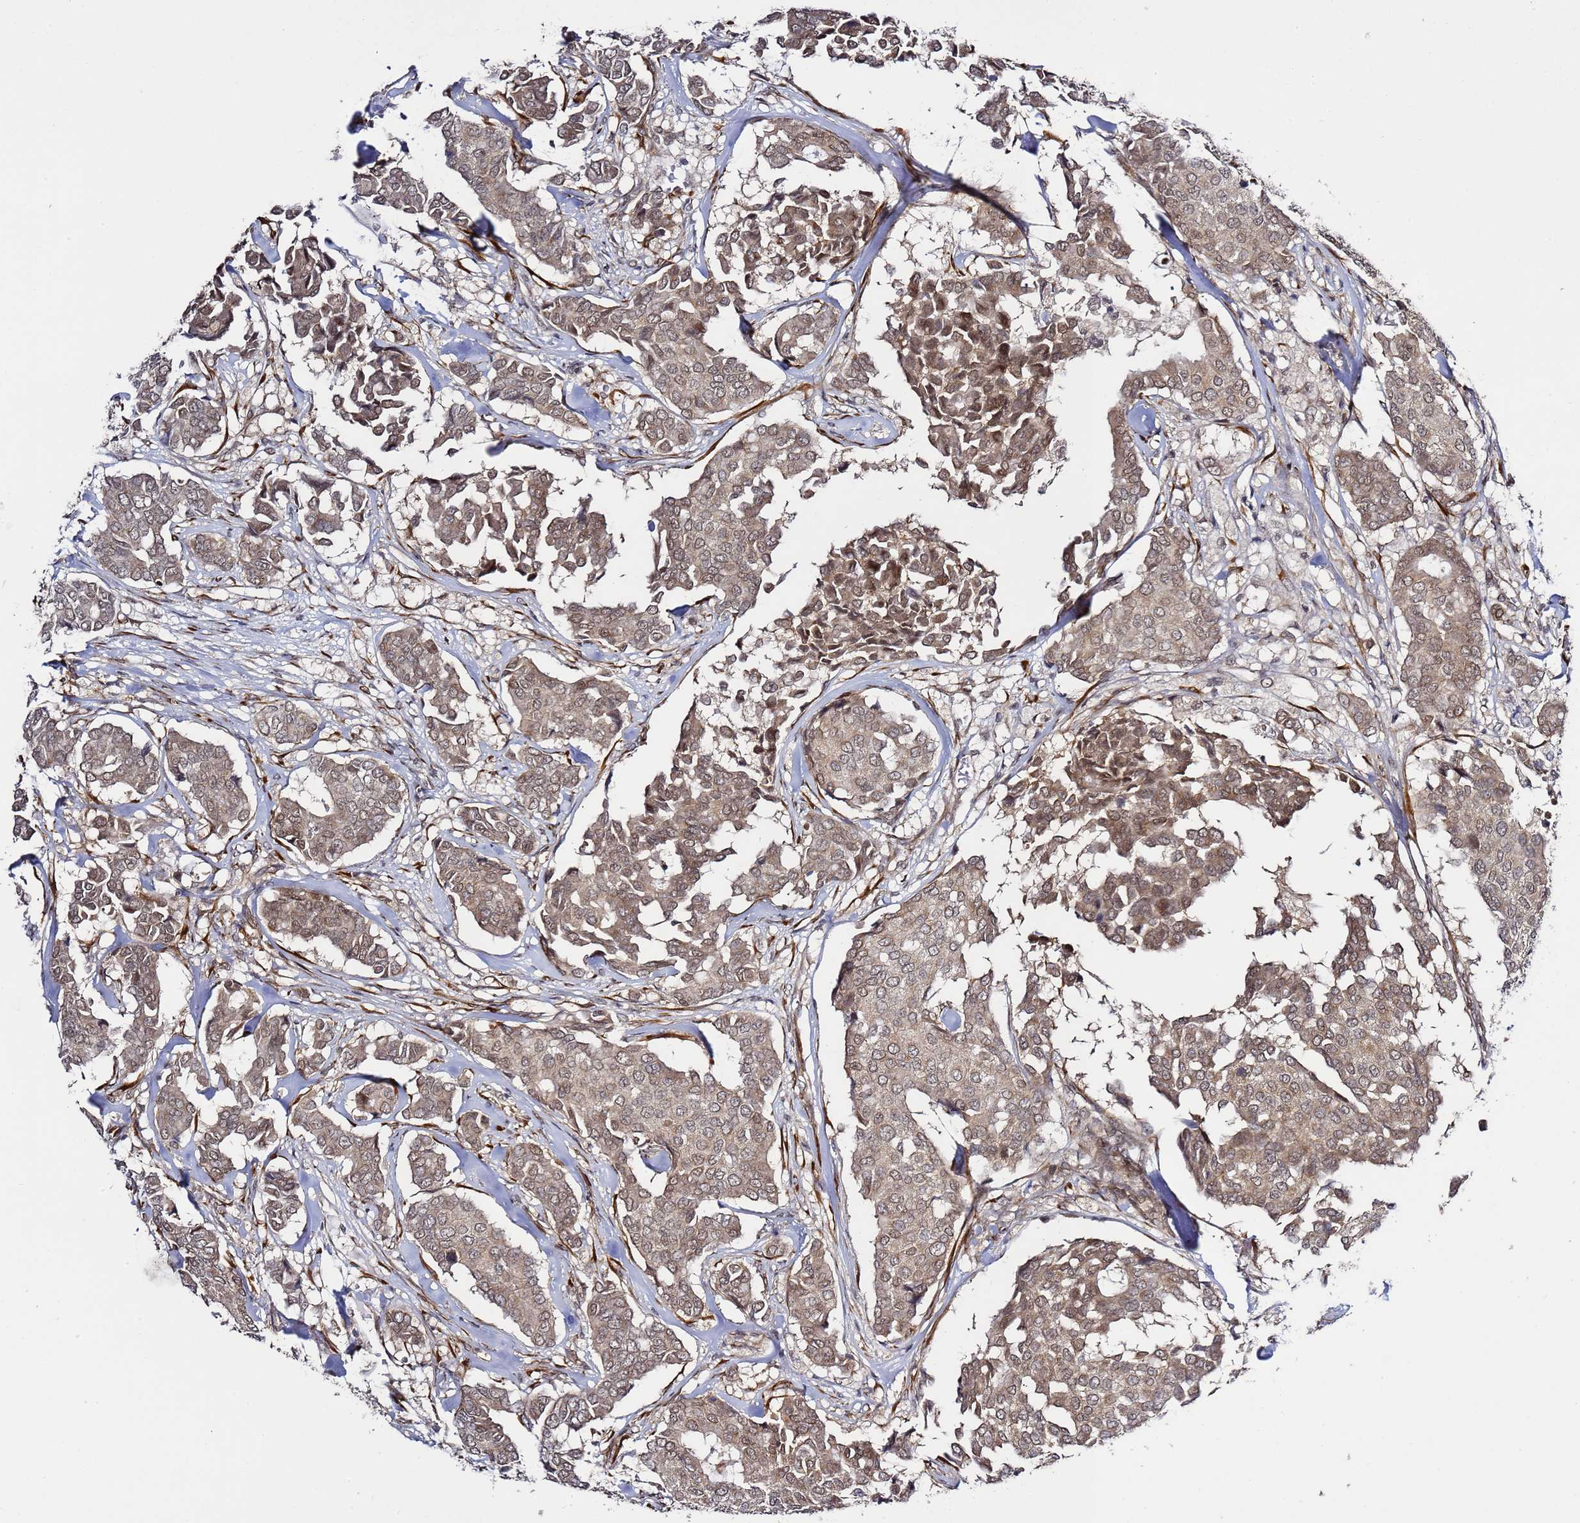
{"staining": {"intensity": "moderate", "quantity": ">75%", "location": "cytoplasmic/membranous,nuclear"}, "tissue": "breast cancer", "cell_type": "Tumor cells", "image_type": "cancer", "snomed": [{"axis": "morphology", "description": "Duct carcinoma"}, {"axis": "topography", "description": "Breast"}], "caption": "A brown stain labels moderate cytoplasmic/membranous and nuclear expression of a protein in breast cancer (infiltrating ductal carcinoma) tumor cells. The protein of interest is shown in brown color, while the nuclei are stained blue.", "gene": "POLR2D", "patient": {"sex": "female", "age": 75}}